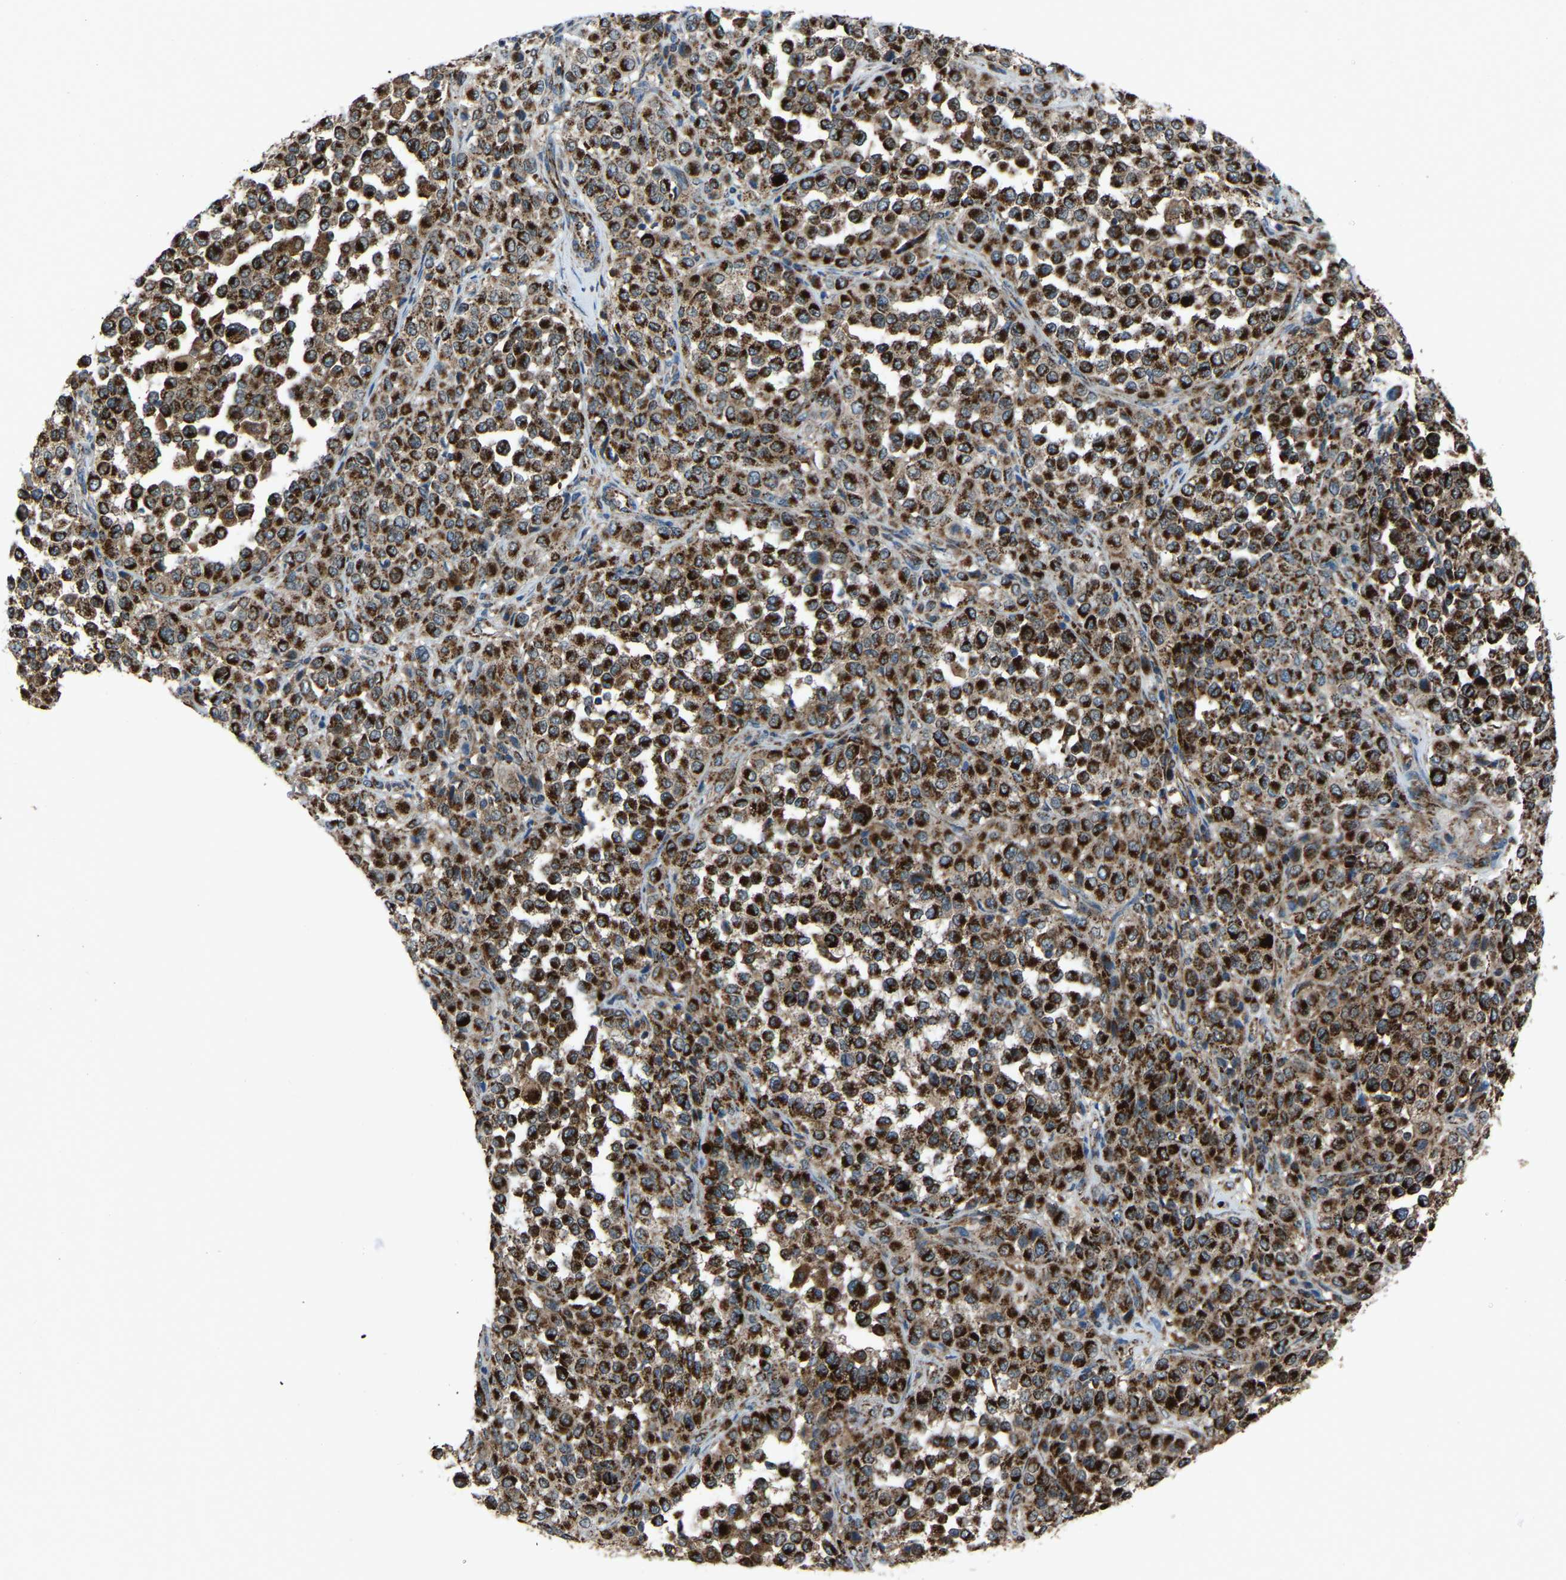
{"staining": {"intensity": "strong", "quantity": ">75%", "location": "cytoplasmic/membranous"}, "tissue": "melanoma", "cell_type": "Tumor cells", "image_type": "cancer", "snomed": [{"axis": "morphology", "description": "Malignant melanoma, Metastatic site"}, {"axis": "topography", "description": "Pancreas"}], "caption": "Immunohistochemistry (IHC) of malignant melanoma (metastatic site) shows high levels of strong cytoplasmic/membranous expression in about >75% of tumor cells. (DAB (3,3'-diaminobenzidine) IHC with brightfield microscopy, high magnification).", "gene": "AKR1A1", "patient": {"sex": "female", "age": 30}}